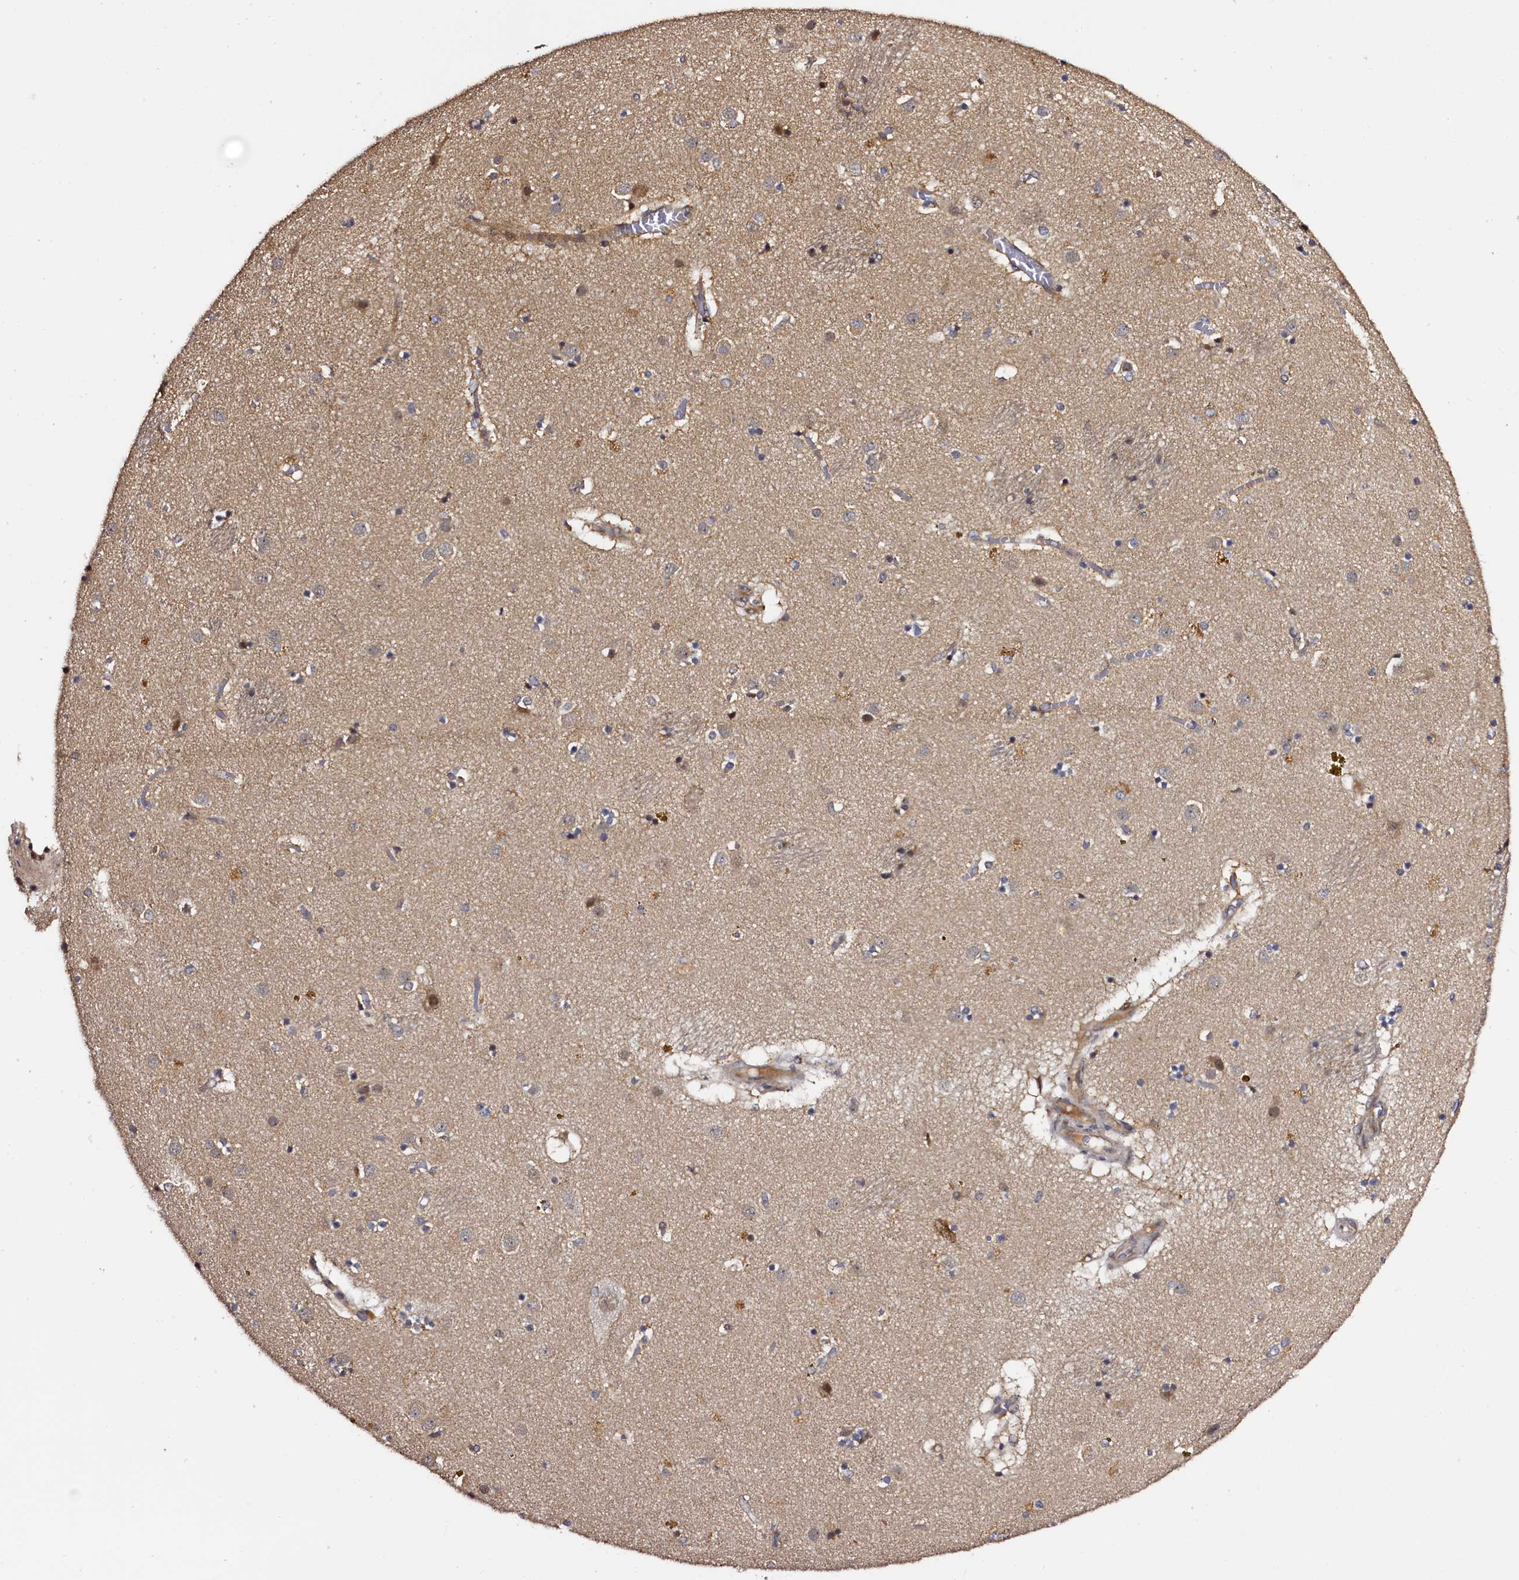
{"staining": {"intensity": "negative", "quantity": "none", "location": "none"}, "tissue": "caudate", "cell_type": "Glial cells", "image_type": "normal", "snomed": [{"axis": "morphology", "description": "Normal tissue, NOS"}, {"axis": "topography", "description": "Lateral ventricle wall"}], "caption": "Normal caudate was stained to show a protein in brown. There is no significant positivity in glial cells.", "gene": "RBFA", "patient": {"sex": "male", "age": 70}}